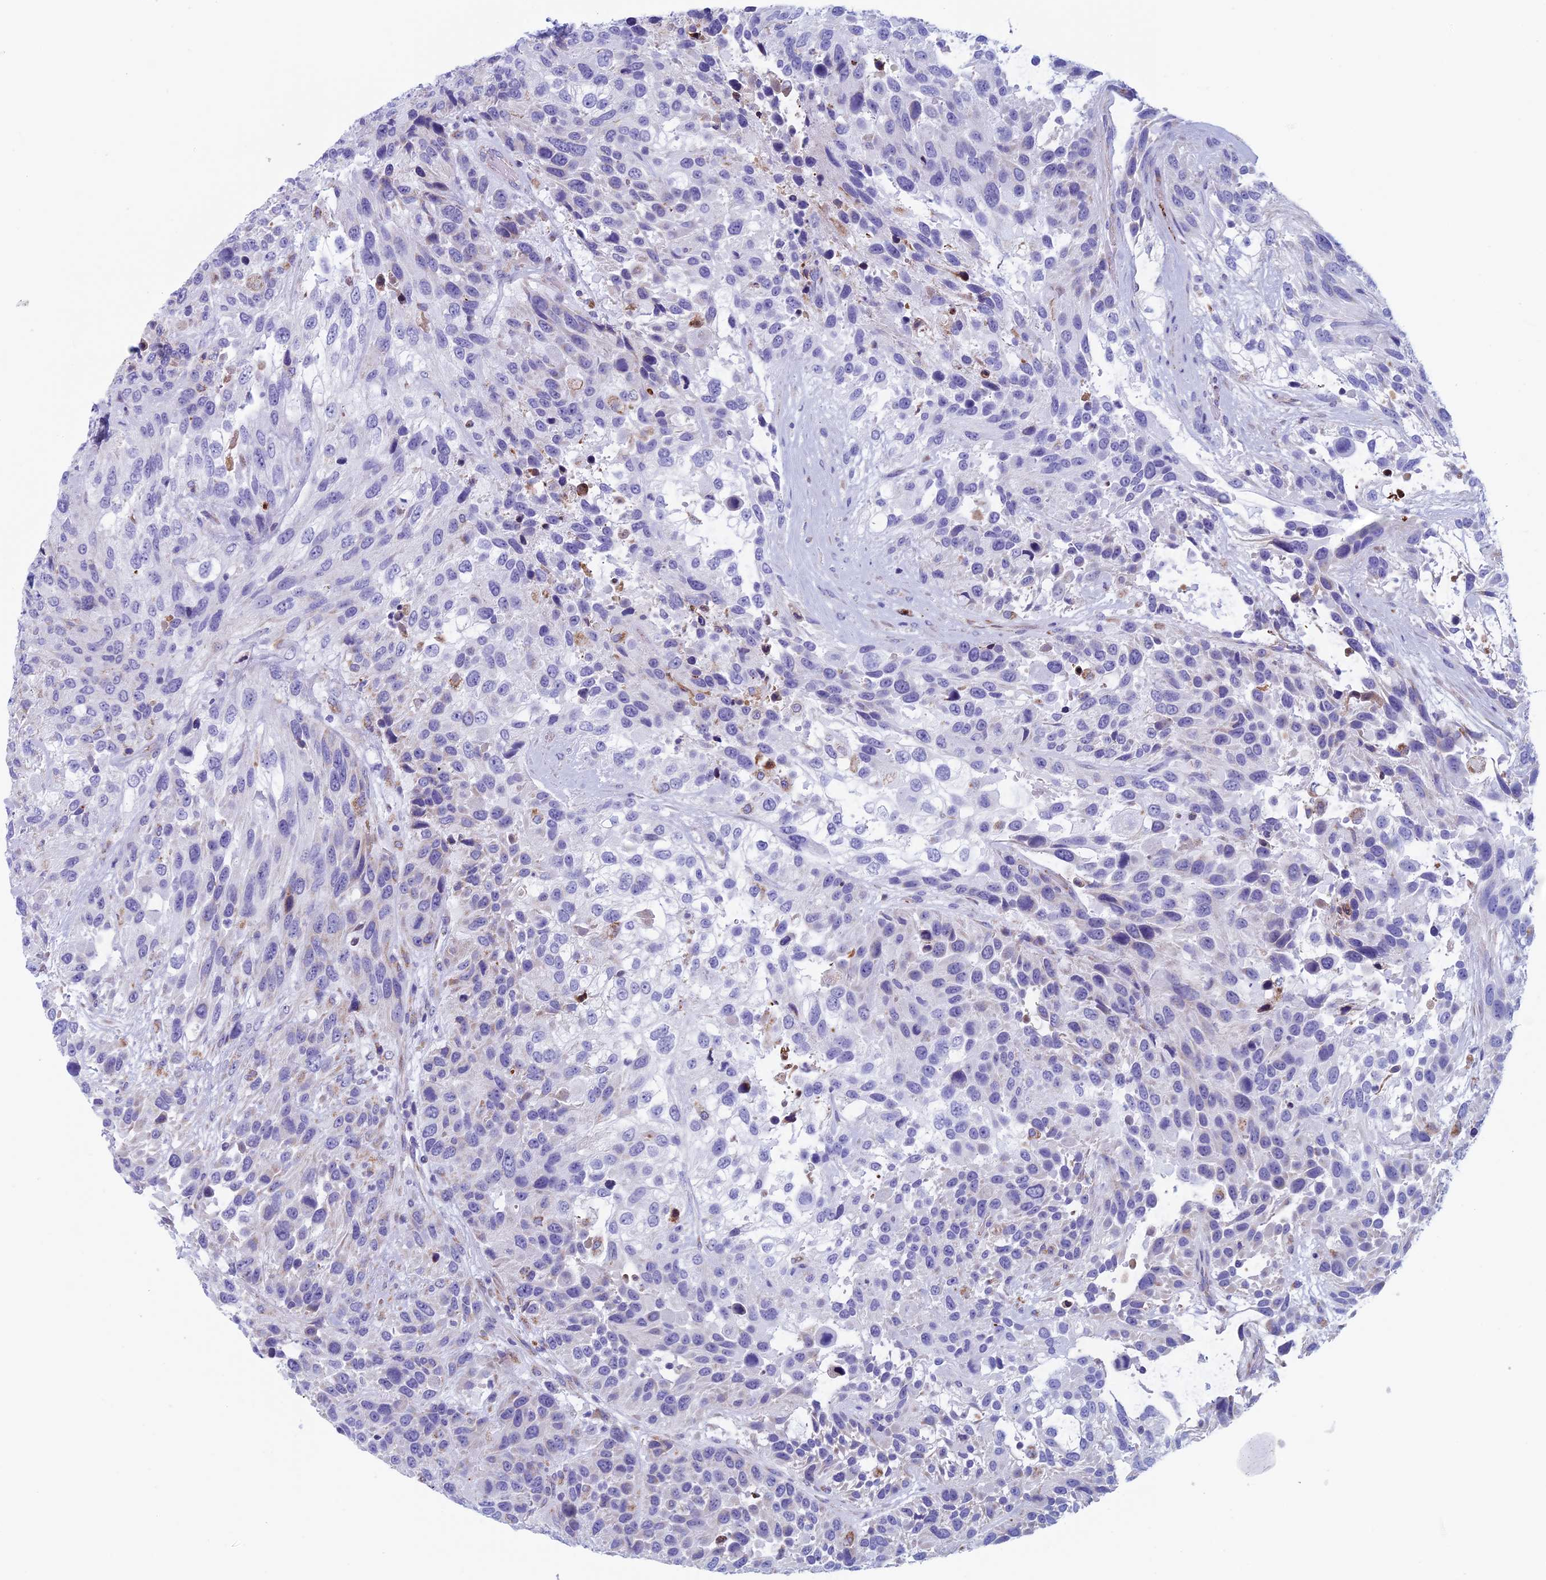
{"staining": {"intensity": "negative", "quantity": "none", "location": "none"}, "tissue": "urothelial cancer", "cell_type": "Tumor cells", "image_type": "cancer", "snomed": [{"axis": "morphology", "description": "Urothelial carcinoma, High grade"}, {"axis": "topography", "description": "Urinary bladder"}], "caption": "This is an IHC histopathology image of human urothelial cancer. There is no positivity in tumor cells.", "gene": "NDUFB9", "patient": {"sex": "female", "age": 70}}